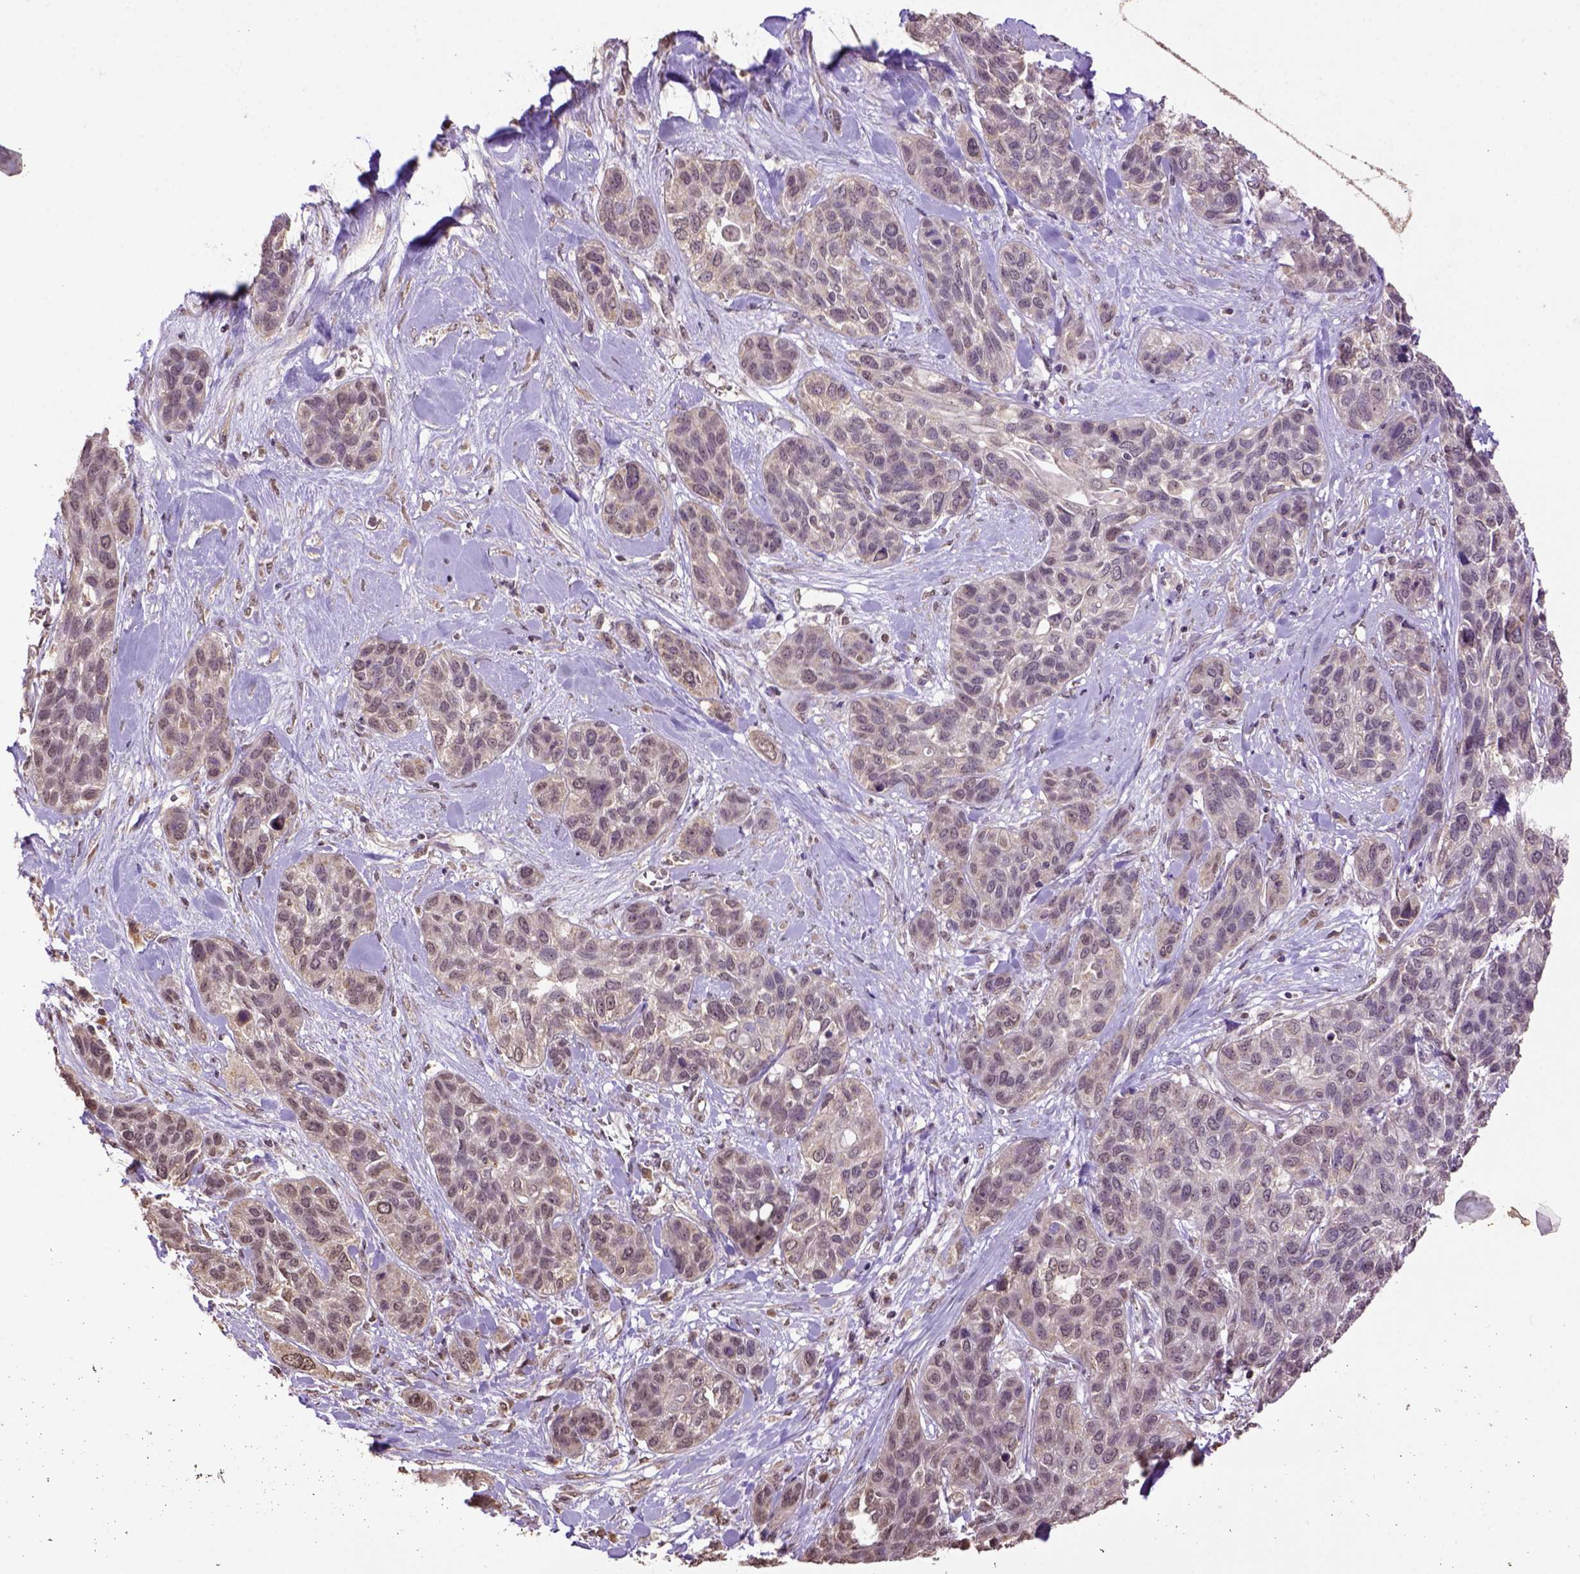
{"staining": {"intensity": "weak", "quantity": "25%-75%", "location": "cytoplasmic/membranous"}, "tissue": "lung cancer", "cell_type": "Tumor cells", "image_type": "cancer", "snomed": [{"axis": "morphology", "description": "Squamous cell carcinoma, NOS"}, {"axis": "topography", "description": "Lung"}], "caption": "Lung cancer stained with a brown dye exhibits weak cytoplasmic/membranous positive staining in approximately 25%-75% of tumor cells.", "gene": "WDR17", "patient": {"sex": "female", "age": 70}}